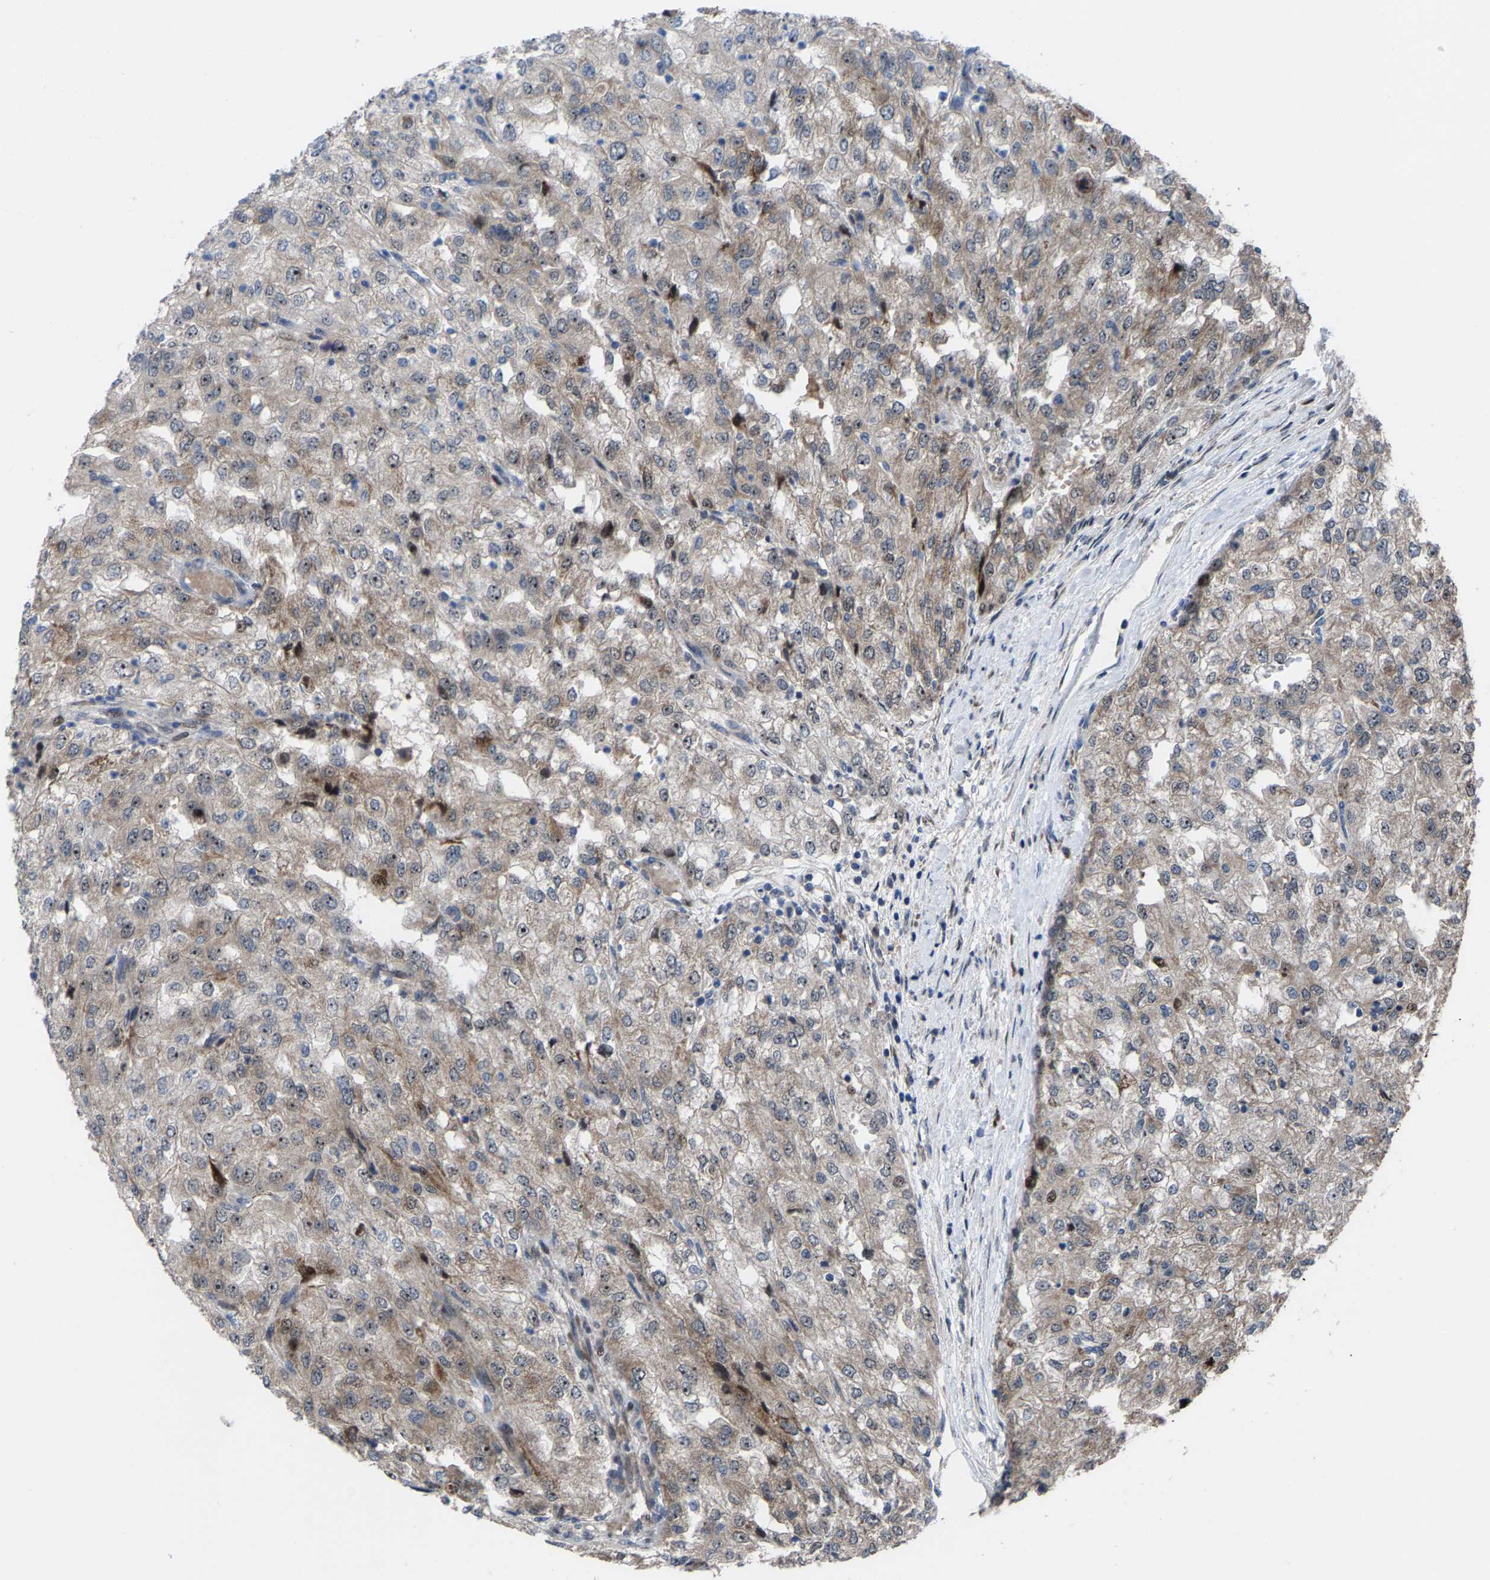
{"staining": {"intensity": "moderate", "quantity": "25%-75%", "location": "nuclear"}, "tissue": "renal cancer", "cell_type": "Tumor cells", "image_type": "cancer", "snomed": [{"axis": "morphology", "description": "Adenocarcinoma, NOS"}, {"axis": "topography", "description": "Kidney"}], "caption": "A brown stain labels moderate nuclear staining of a protein in renal adenocarcinoma tumor cells.", "gene": "HAUS6", "patient": {"sex": "female", "age": 54}}